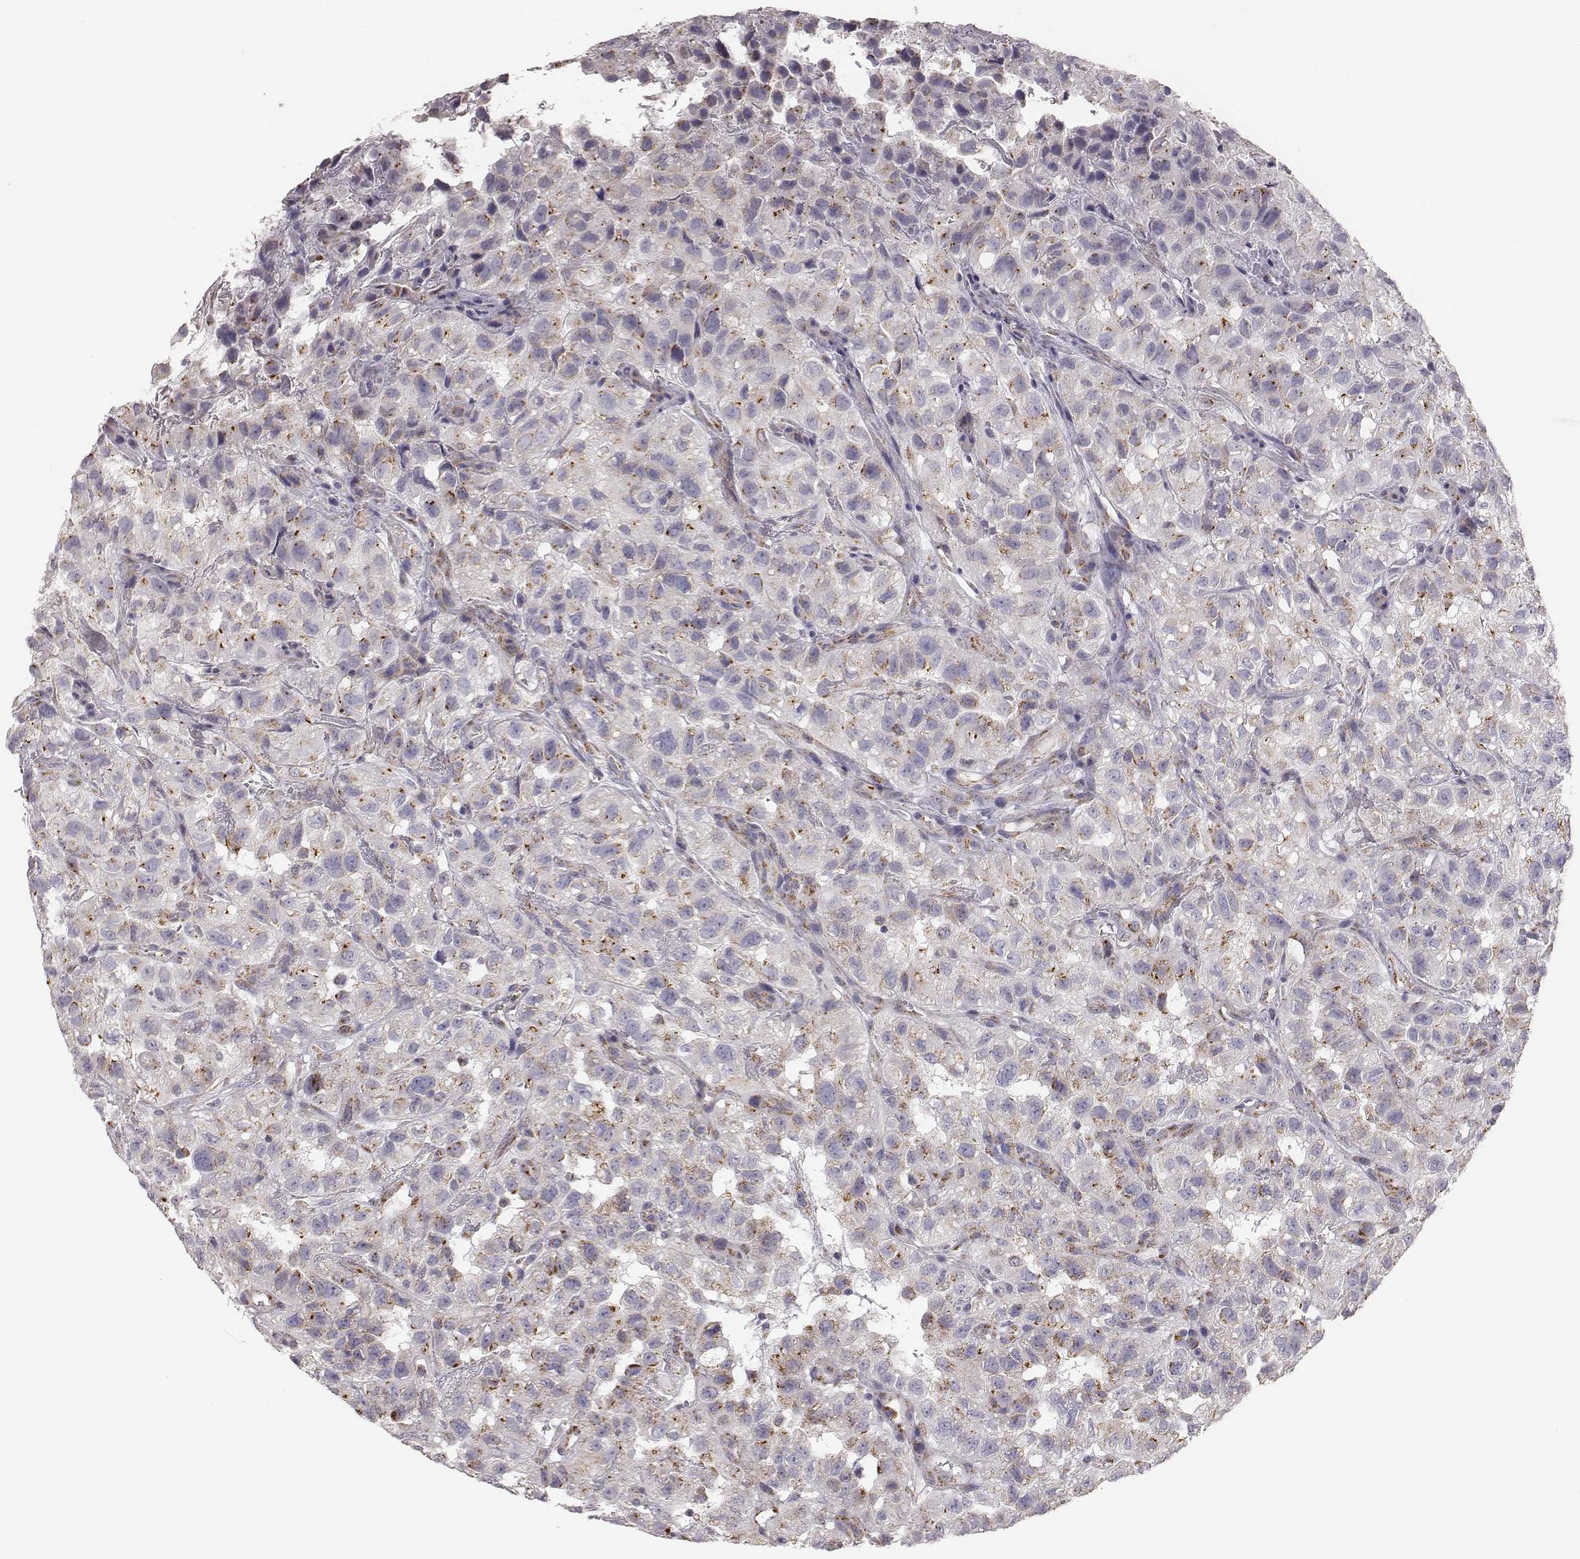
{"staining": {"intensity": "strong", "quantity": "25%-75%", "location": "cytoplasmic/membranous"}, "tissue": "renal cancer", "cell_type": "Tumor cells", "image_type": "cancer", "snomed": [{"axis": "morphology", "description": "Adenocarcinoma, NOS"}, {"axis": "topography", "description": "Kidney"}], "caption": "Strong cytoplasmic/membranous protein expression is identified in about 25%-75% of tumor cells in renal cancer (adenocarcinoma).", "gene": "ABCD3", "patient": {"sex": "male", "age": 64}}